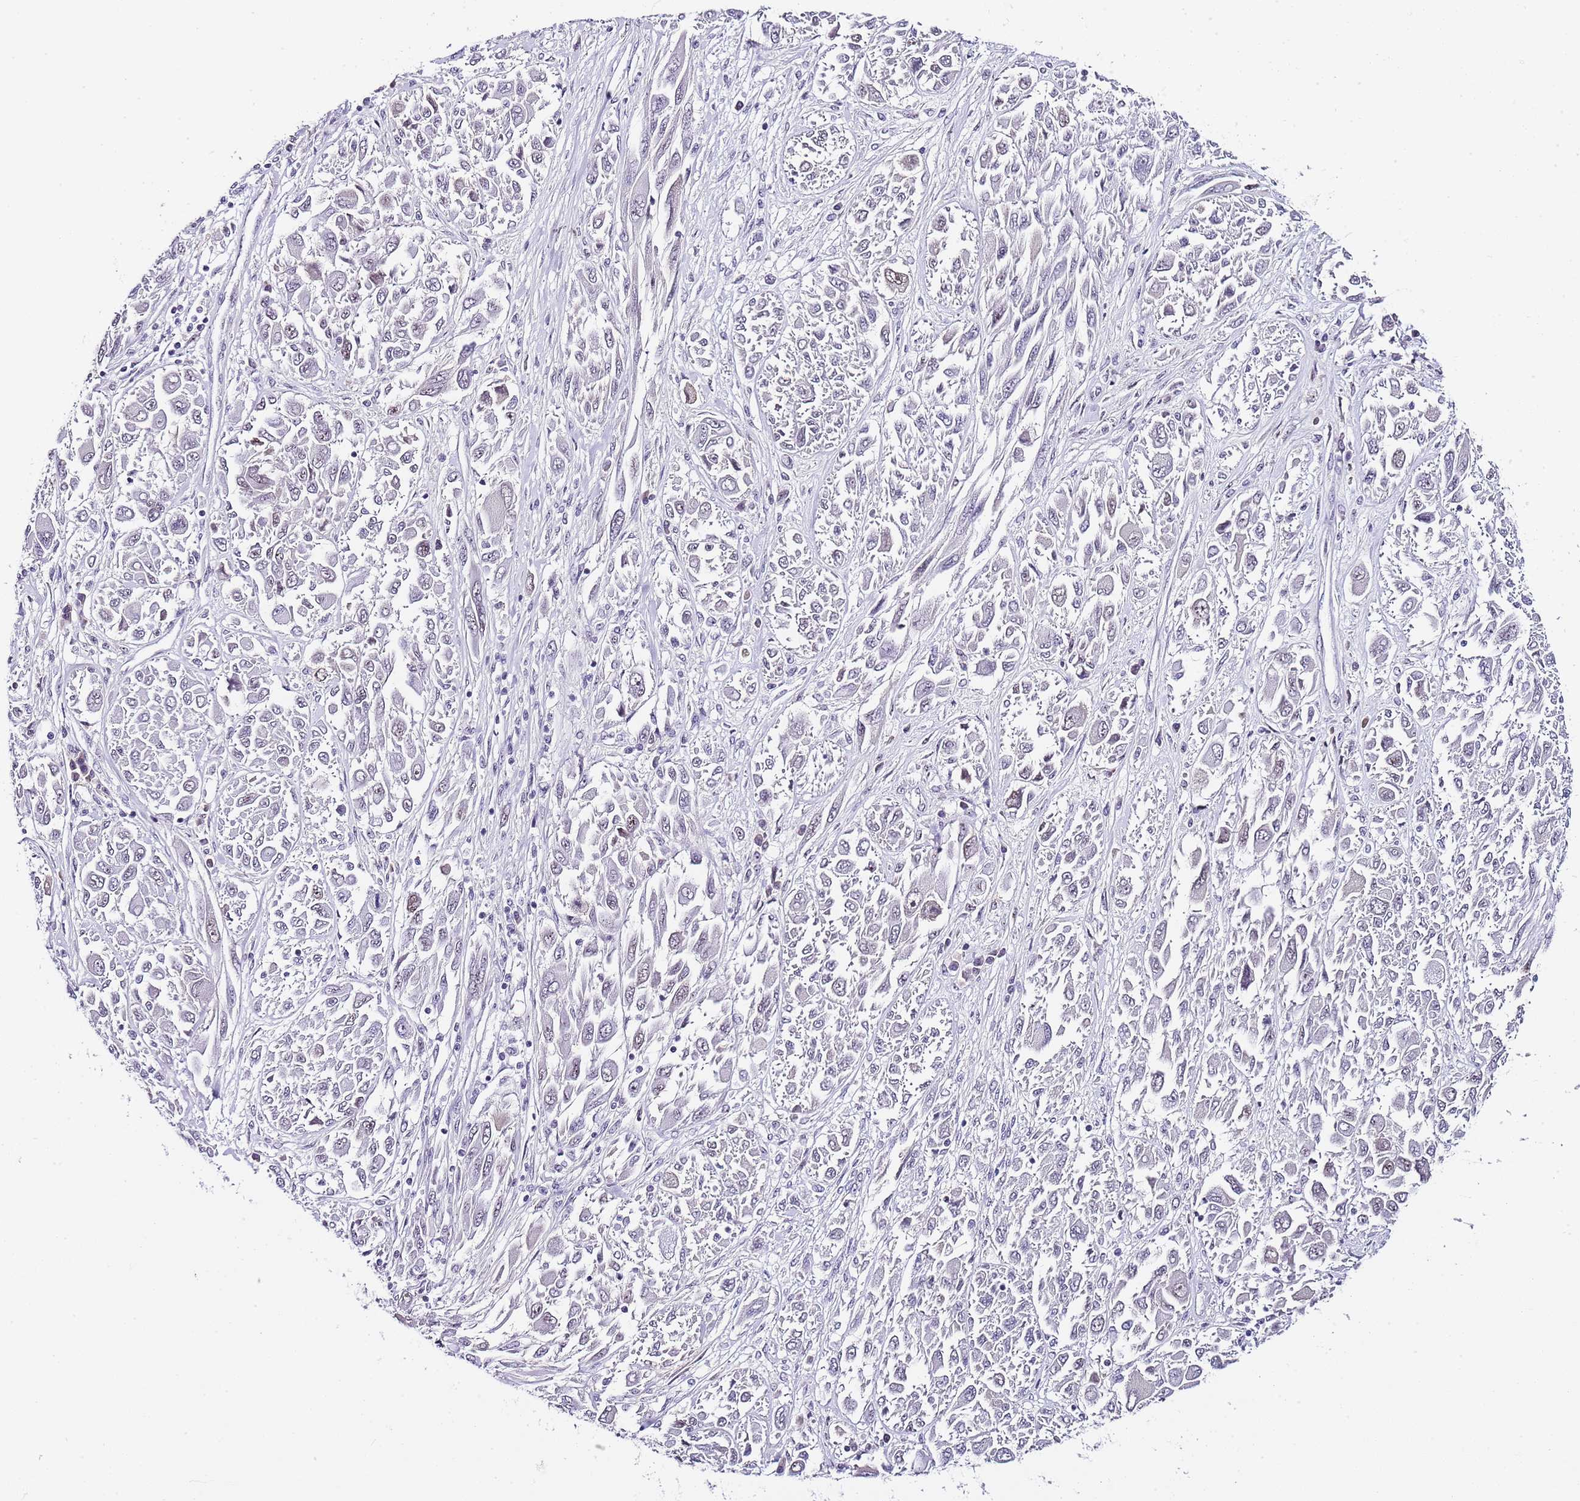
{"staining": {"intensity": "weak", "quantity": "<25%", "location": "nuclear"}, "tissue": "melanoma", "cell_type": "Tumor cells", "image_type": "cancer", "snomed": [{"axis": "morphology", "description": "Malignant melanoma, NOS"}, {"axis": "topography", "description": "Skin"}], "caption": "Tumor cells are negative for brown protein staining in malignant melanoma. The staining was performed using DAB to visualize the protein expression in brown, while the nuclei were stained in blue with hematoxylin (Magnification: 20x).", "gene": "NOP56", "patient": {"sex": "female", "age": 91}}